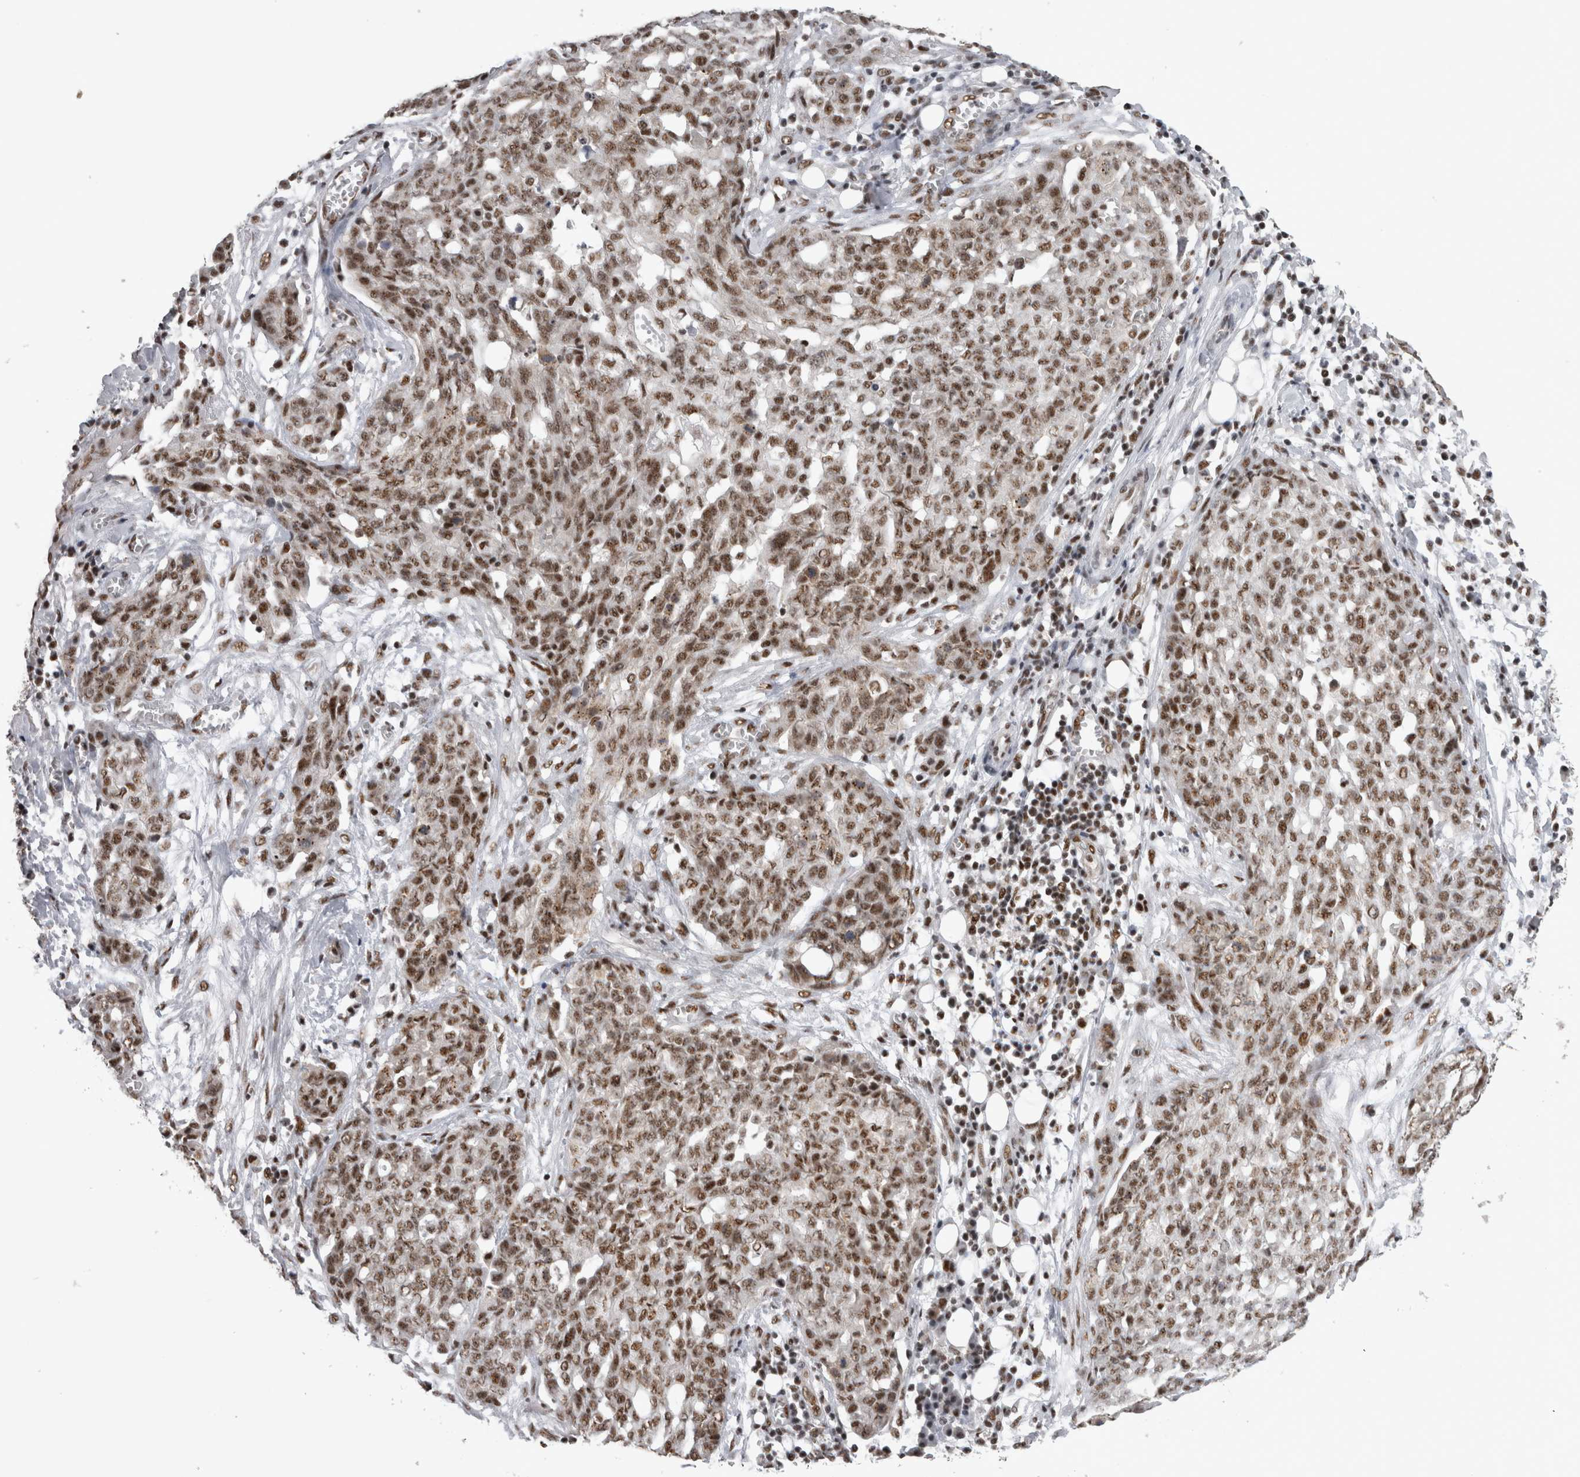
{"staining": {"intensity": "moderate", "quantity": ">75%", "location": "nuclear"}, "tissue": "ovarian cancer", "cell_type": "Tumor cells", "image_type": "cancer", "snomed": [{"axis": "morphology", "description": "Cystadenocarcinoma, serous, NOS"}, {"axis": "topography", "description": "Soft tissue"}, {"axis": "topography", "description": "Ovary"}], "caption": "Ovarian cancer (serous cystadenocarcinoma) stained with DAB immunohistochemistry (IHC) reveals medium levels of moderate nuclear positivity in about >75% of tumor cells.", "gene": "CDK11A", "patient": {"sex": "female", "age": 57}}